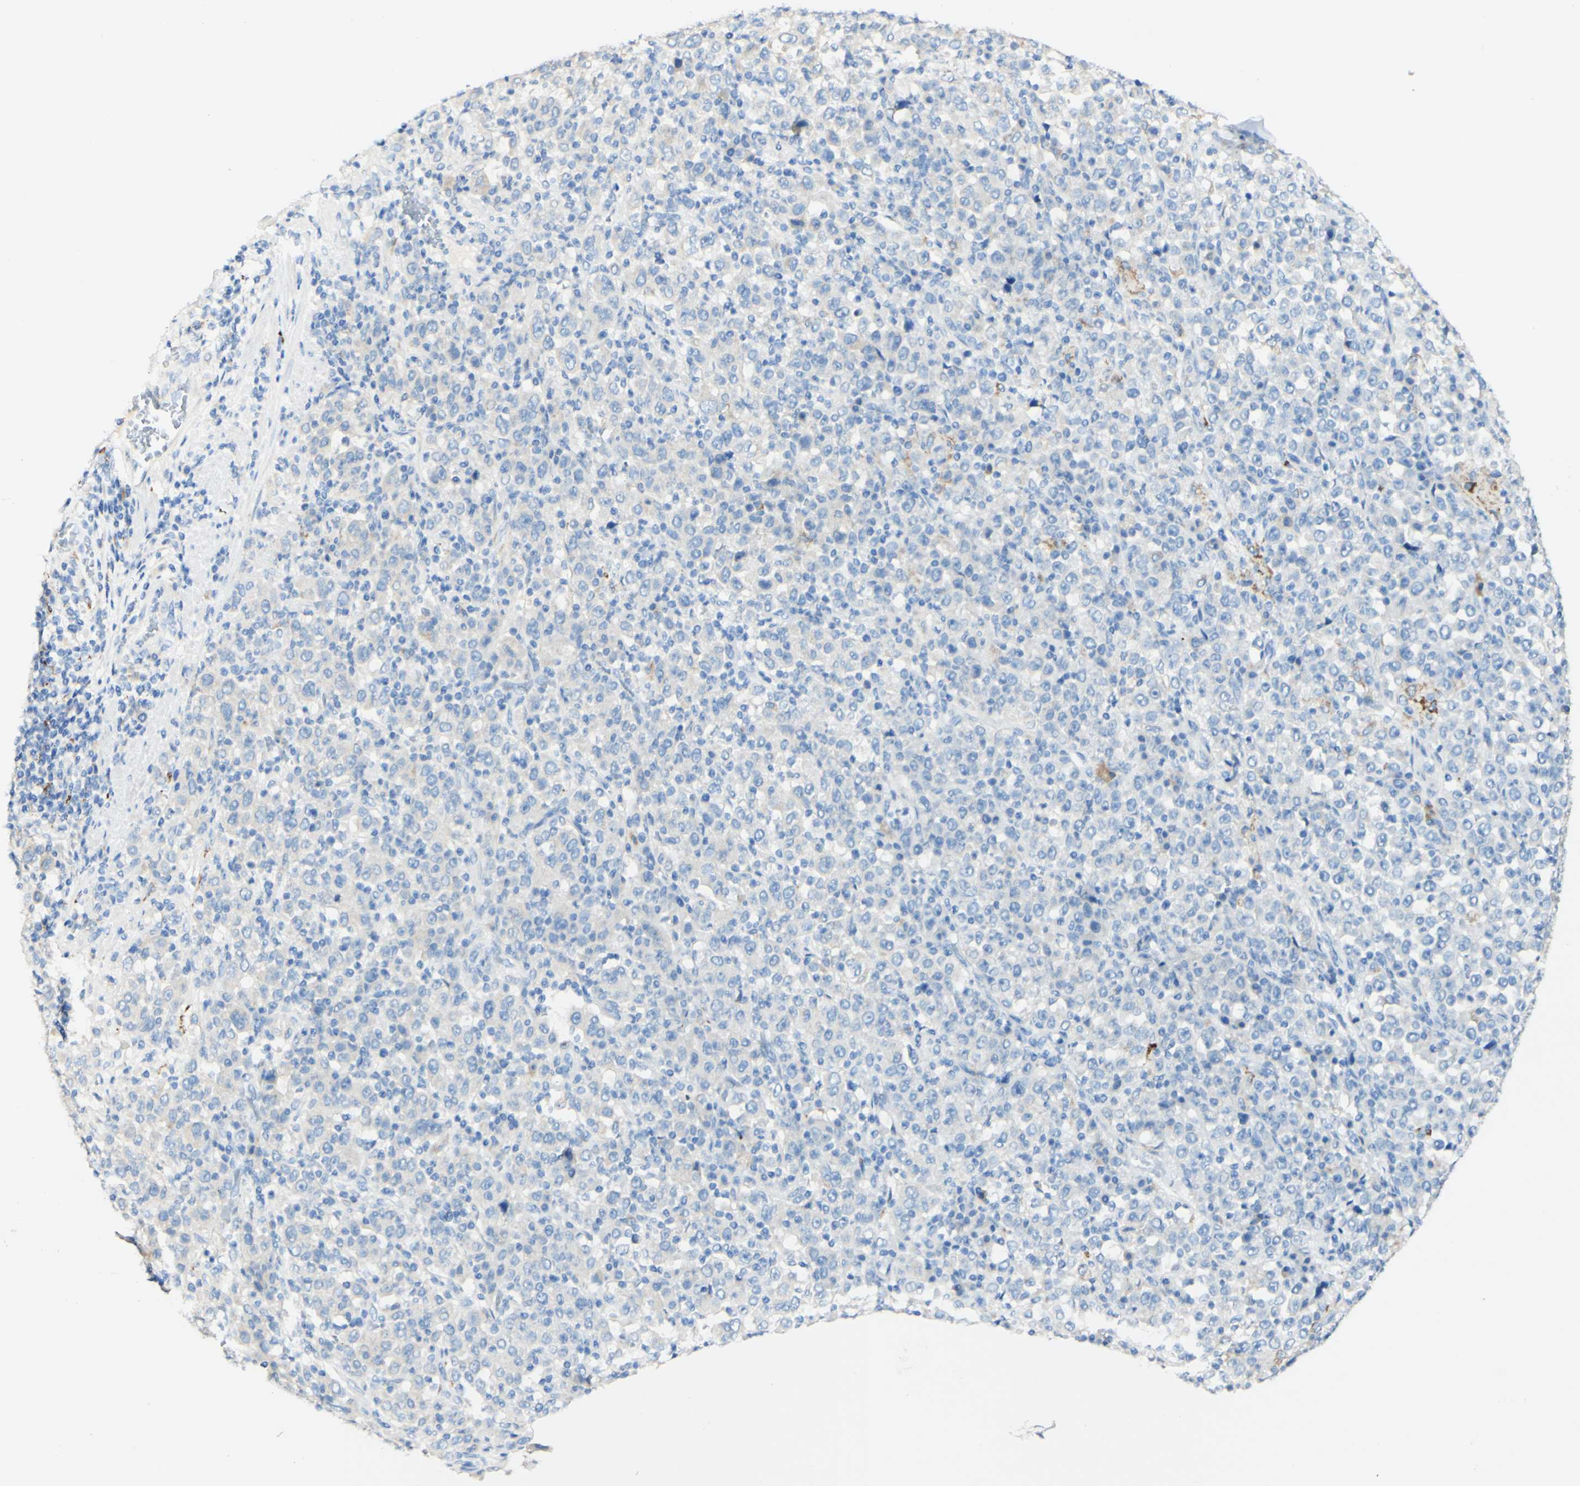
{"staining": {"intensity": "negative", "quantity": "none", "location": "none"}, "tissue": "stomach cancer", "cell_type": "Tumor cells", "image_type": "cancer", "snomed": [{"axis": "morphology", "description": "Normal tissue, NOS"}, {"axis": "morphology", "description": "Adenocarcinoma, NOS"}, {"axis": "topography", "description": "Stomach, upper"}, {"axis": "topography", "description": "Stomach"}], "caption": "The micrograph reveals no significant expression in tumor cells of stomach adenocarcinoma.", "gene": "FGF4", "patient": {"sex": "male", "age": 59}}